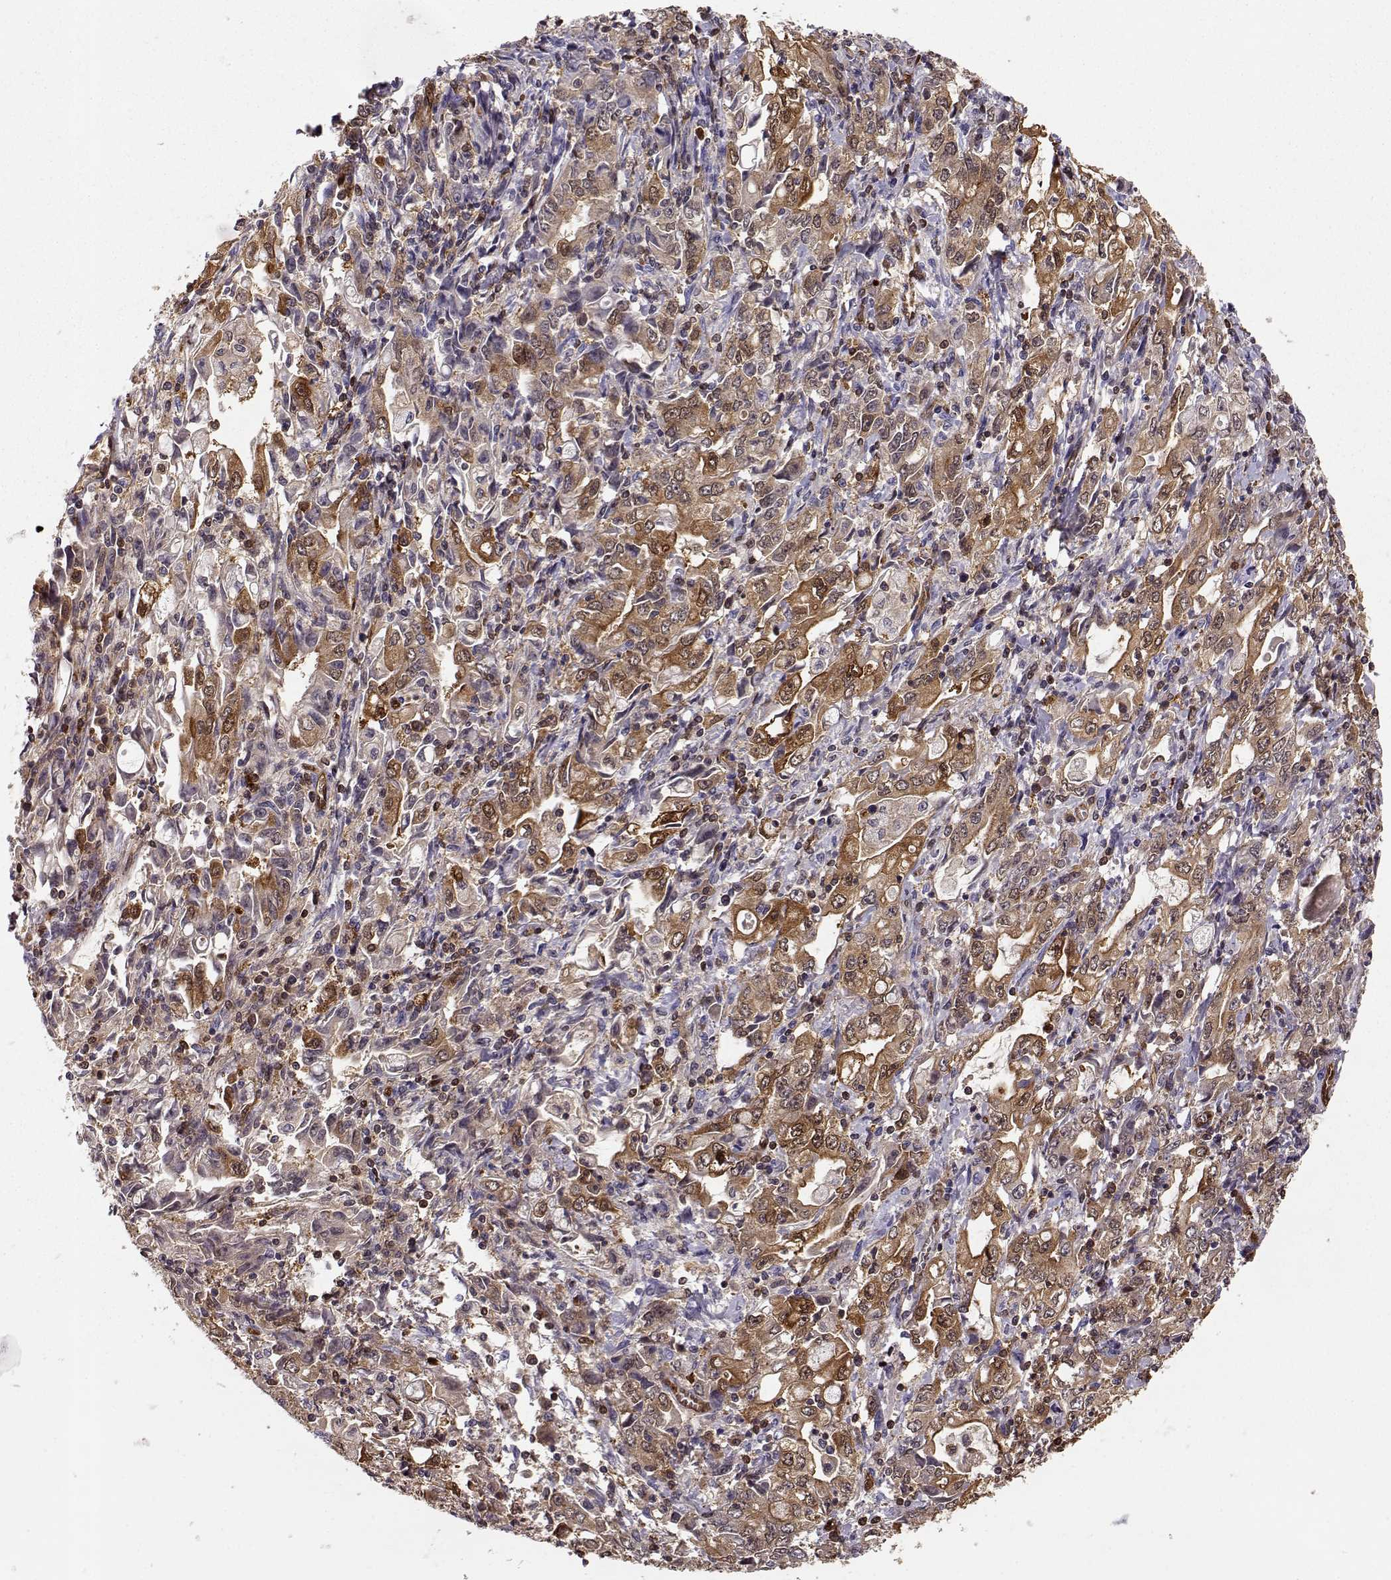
{"staining": {"intensity": "moderate", "quantity": ">75%", "location": "cytoplasmic/membranous"}, "tissue": "stomach cancer", "cell_type": "Tumor cells", "image_type": "cancer", "snomed": [{"axis": "morphology", "description": "Adenocarcinoma, NOS"}, {"axis": "topography", "description": "Stomach, lower"}], "caption": "A medium amount of moderate cytoplasmic/membranous expression is present in approximately >75% of tumor cells in stomach cancer (adenocarcinoma) tissue.", "gene": "PNP", "patient": {"sex": "female", "age": 72}}